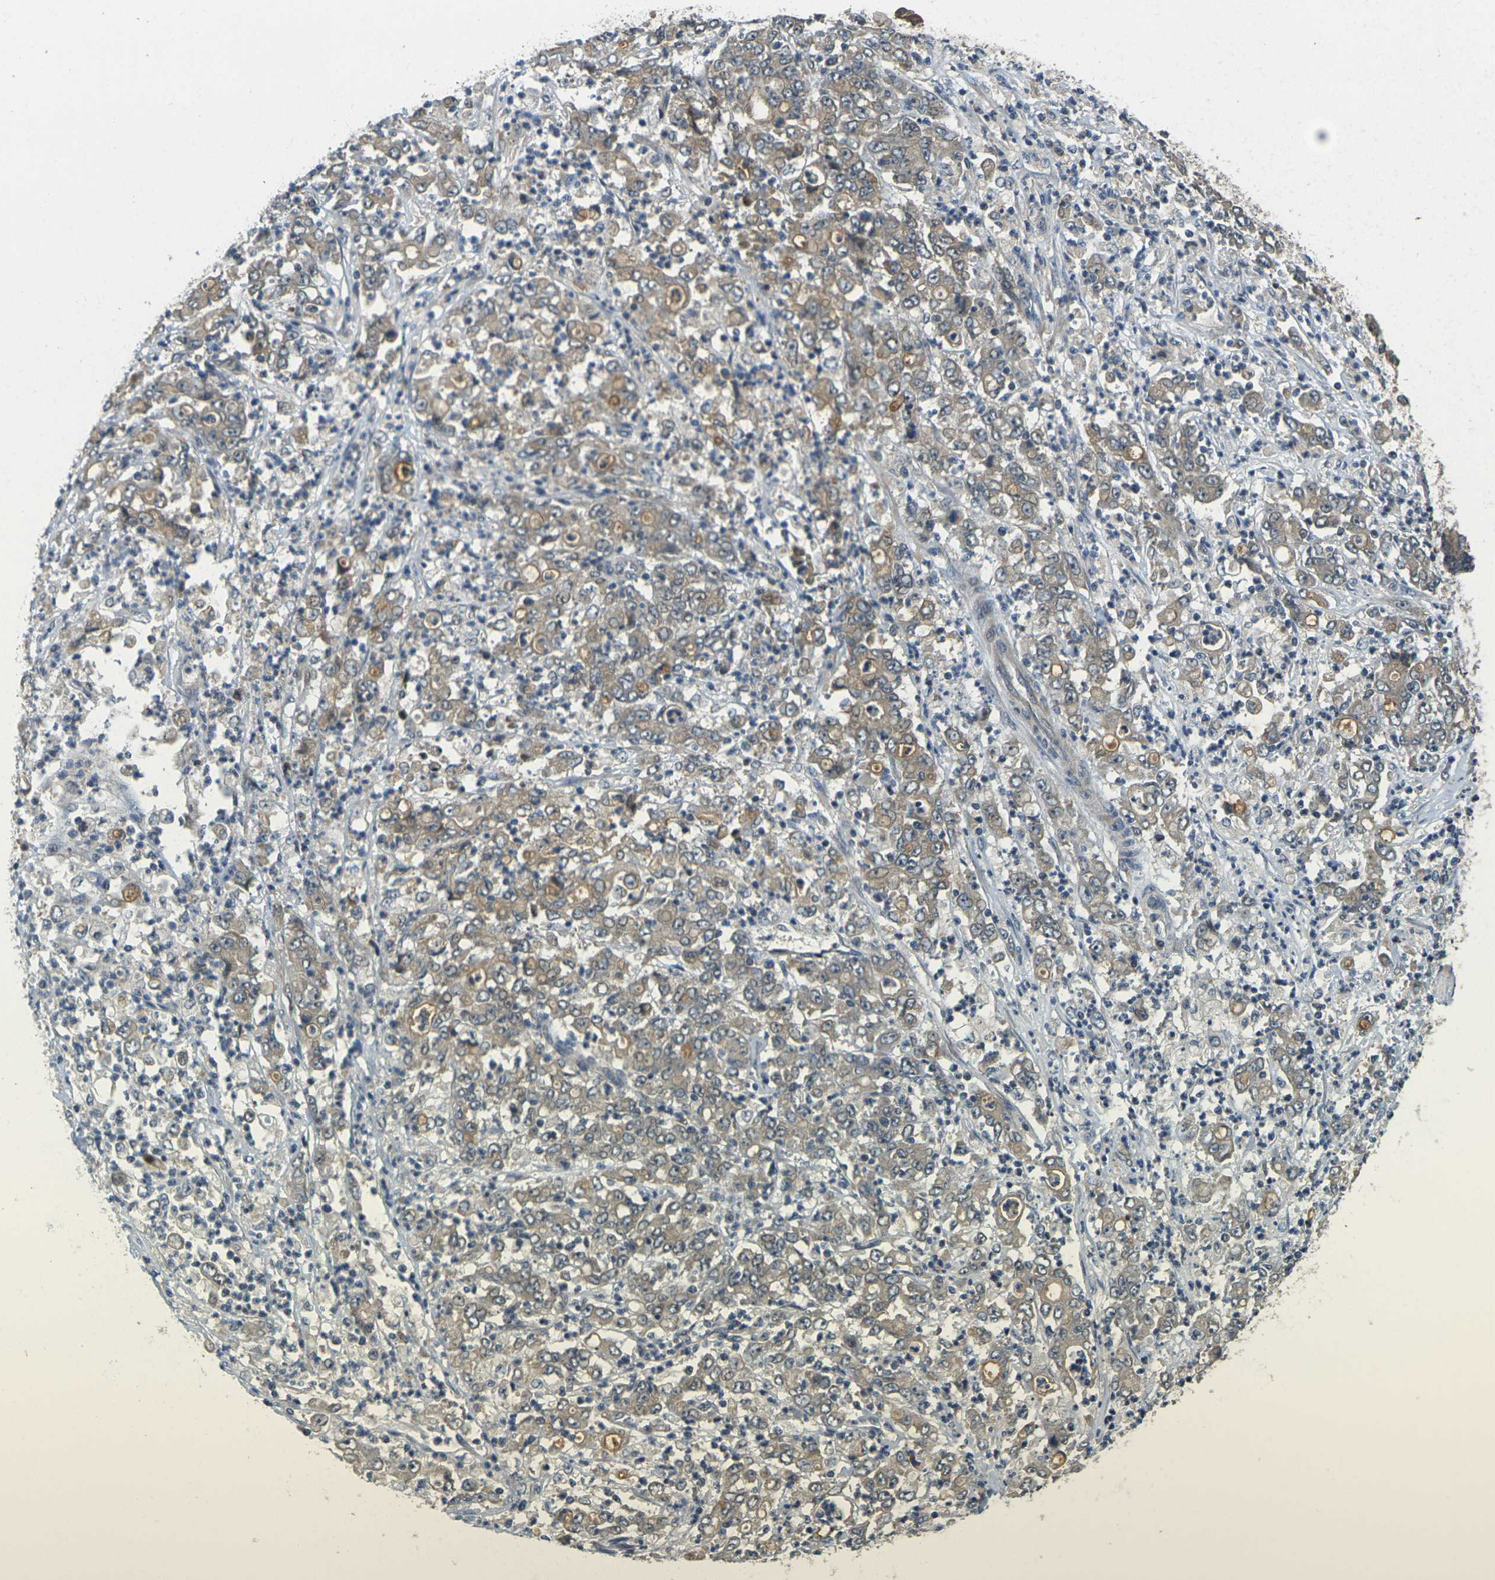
{"staining": {"intensity": "moderate", "quantity": ">75%", "location": "cytoplasmic/membranous"}, "tissue": "stomach cancer", "cell_type": "Tumor cells", "image_type": "cancer", "snomed": [{"axis": "morphology", "description": "Adenocarcinoma, NOS"}, {"axis": "topography", "description": "Stomach, lower"}], "caption": "About >75% of tumor cells in human adenocarcinoma (stomach) show moderate cytoplasmic/membranous protein positivity as visualized by brown immunohistochemical staining.", "gene": "KLHL8", "patient": {"sex": "female", "age": 71}}